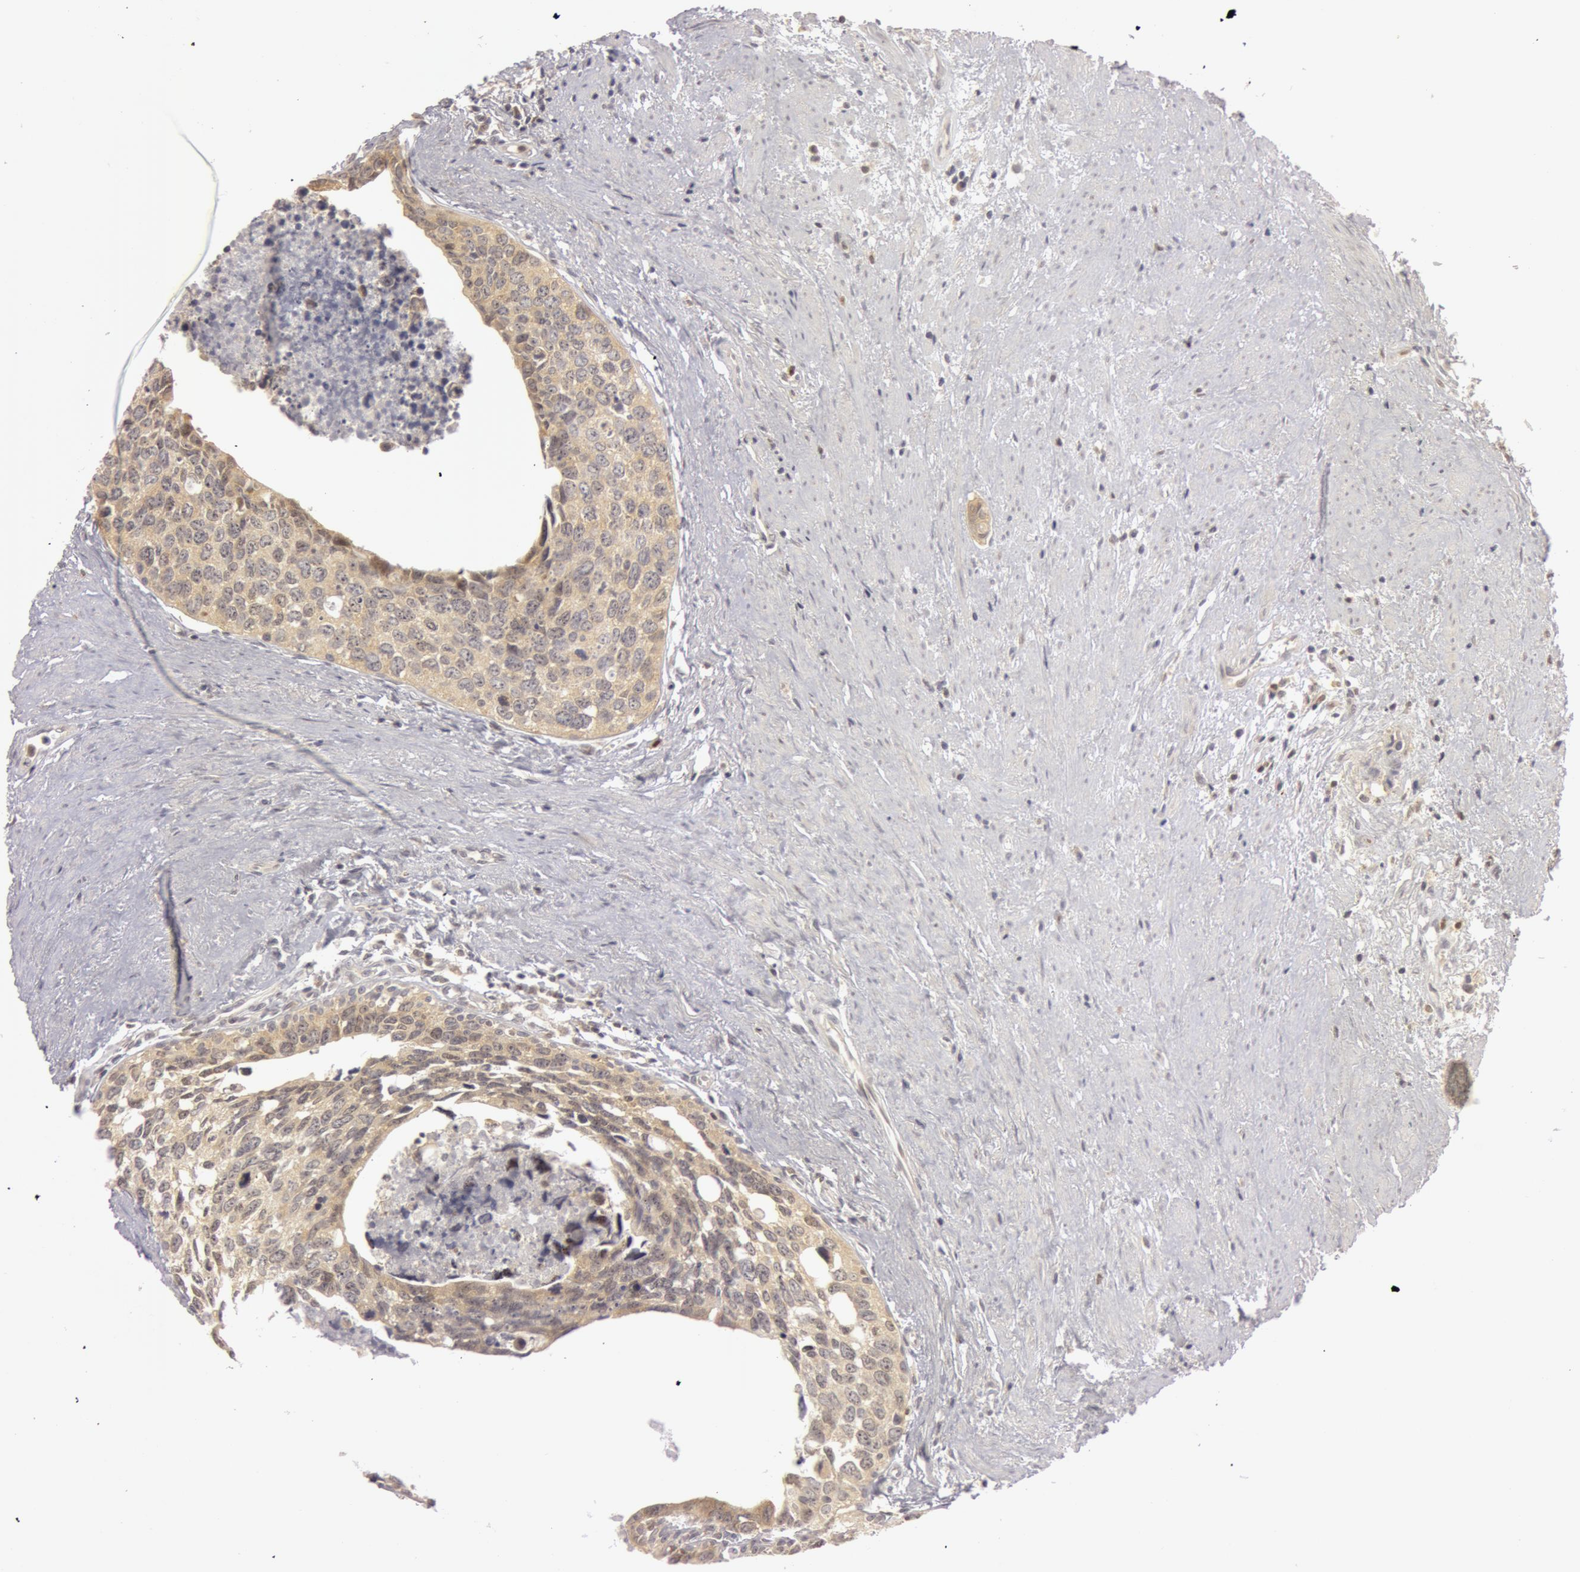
{"staining": {"intensity": "negative", "quantity": "none", "location": "none"}, "tissue": "urothelial cancer", "cell_type": "Tumor cells", "image_type": "cancer", "snomed": [{"axis": "morphology", "description": "Urothelial carcinoma, High grade"}, {"axis": "topography", "description": "Urinary bladder"}], "caption": "This photomicrograph is of urothelial cancer stained with immunohistochemistry to label a protein in brown with the nuclei are counter-stained blue. There is no staining in tumor cells.", "gene": "OASL", "patient": {"sex": "male", "age": 81}}